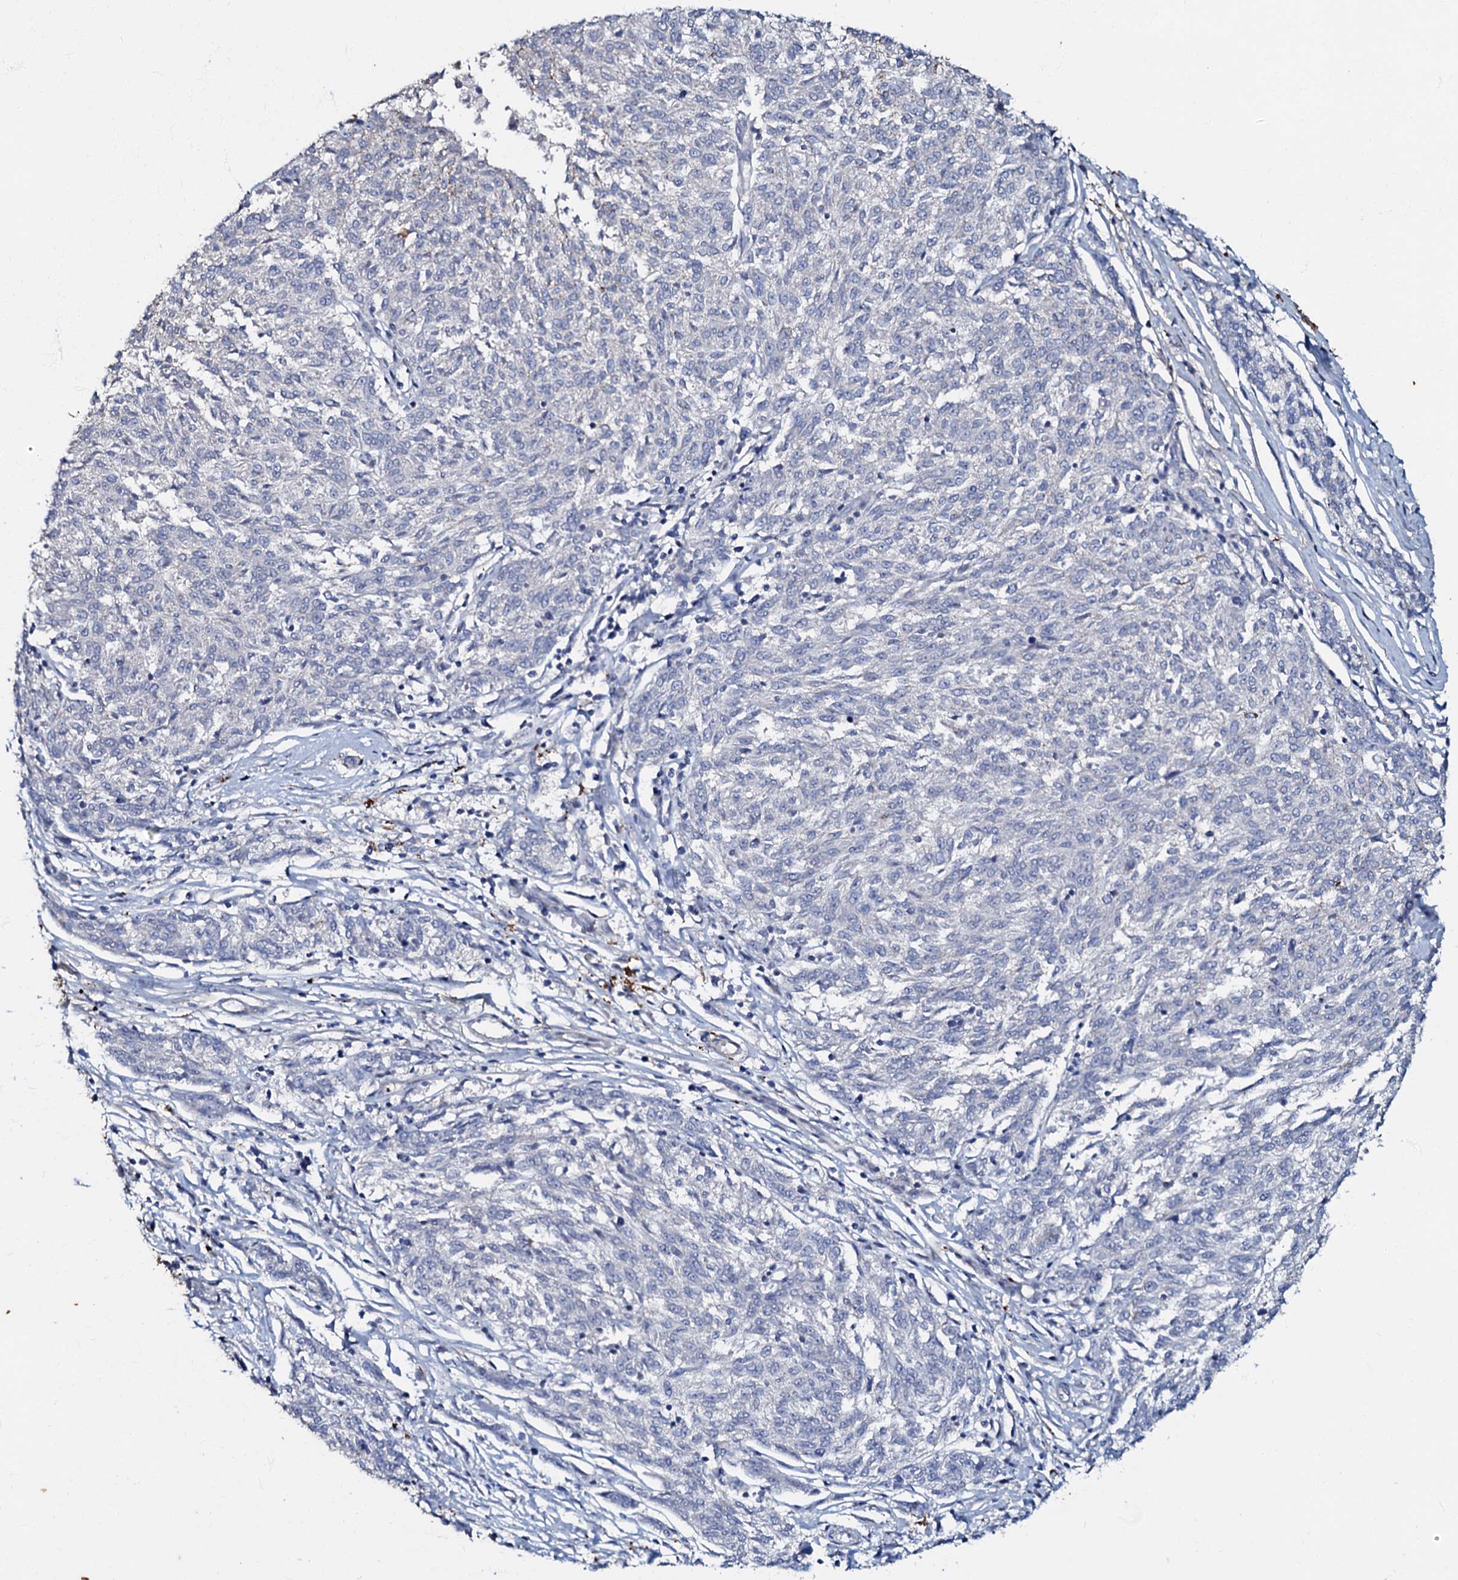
{"staining": {"intensity": "negative", "quantity": "none", "location": "none"}, "tissue": "melanoma", "cell_type": "Tumor cells", "image_type": "cancer", "snomed": [{"axis": "morphology", "description": "Malignant melanoma, NOS"}, {"axis": "topography", "description": "Skin"}], "caption": "This histopathology image is of malignant melanoma stained with IHC to label a protein in brown with the nuclei are counter-stained blue. There is no positivity in tumor cells.", "gene": "MANSC4", "patient": {"sex": "female", "age": 72}}